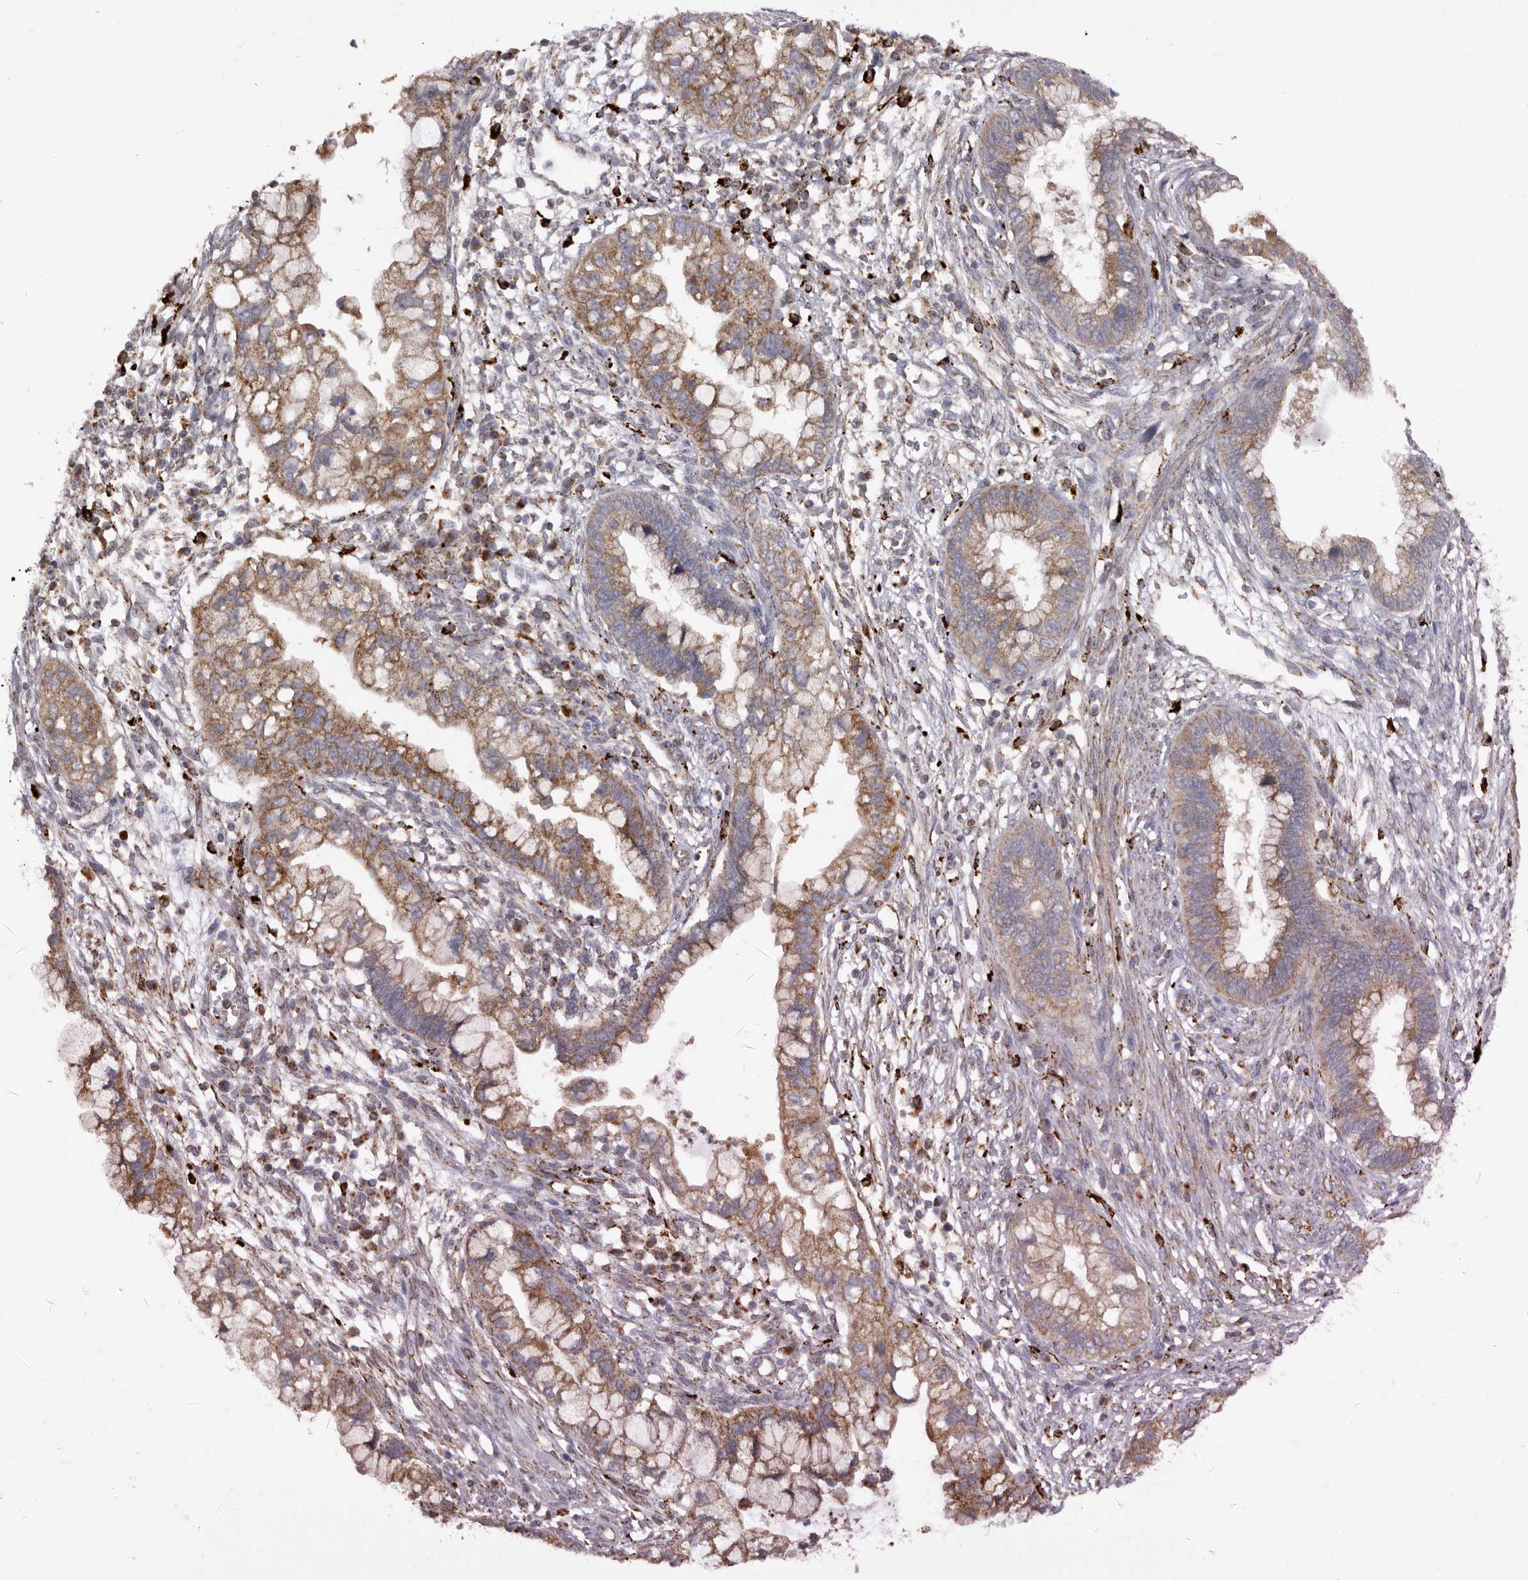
{"staining": {"intensity": "moderate", "quantity": ">75%", "location": "cytoplasmic/membranous"}, "tissue": "cervical cancer", "cell_type": "Tumor cells", "image_type": "cancer", "snomed": [{"axis": "morphology", "description": "Adenocarcinoma, NOS"}, {"axis": "topography", "description": "Cervix"}], "caption": "Human cervical cancer (adenocarcinoma) stained for a protein (brown) demonstrates moderate cytoplasmic/membranous positive expression in approximately >75% of tumor cells.", "gene": "MECR", "patient": {"sex": "female", "age": 44}}